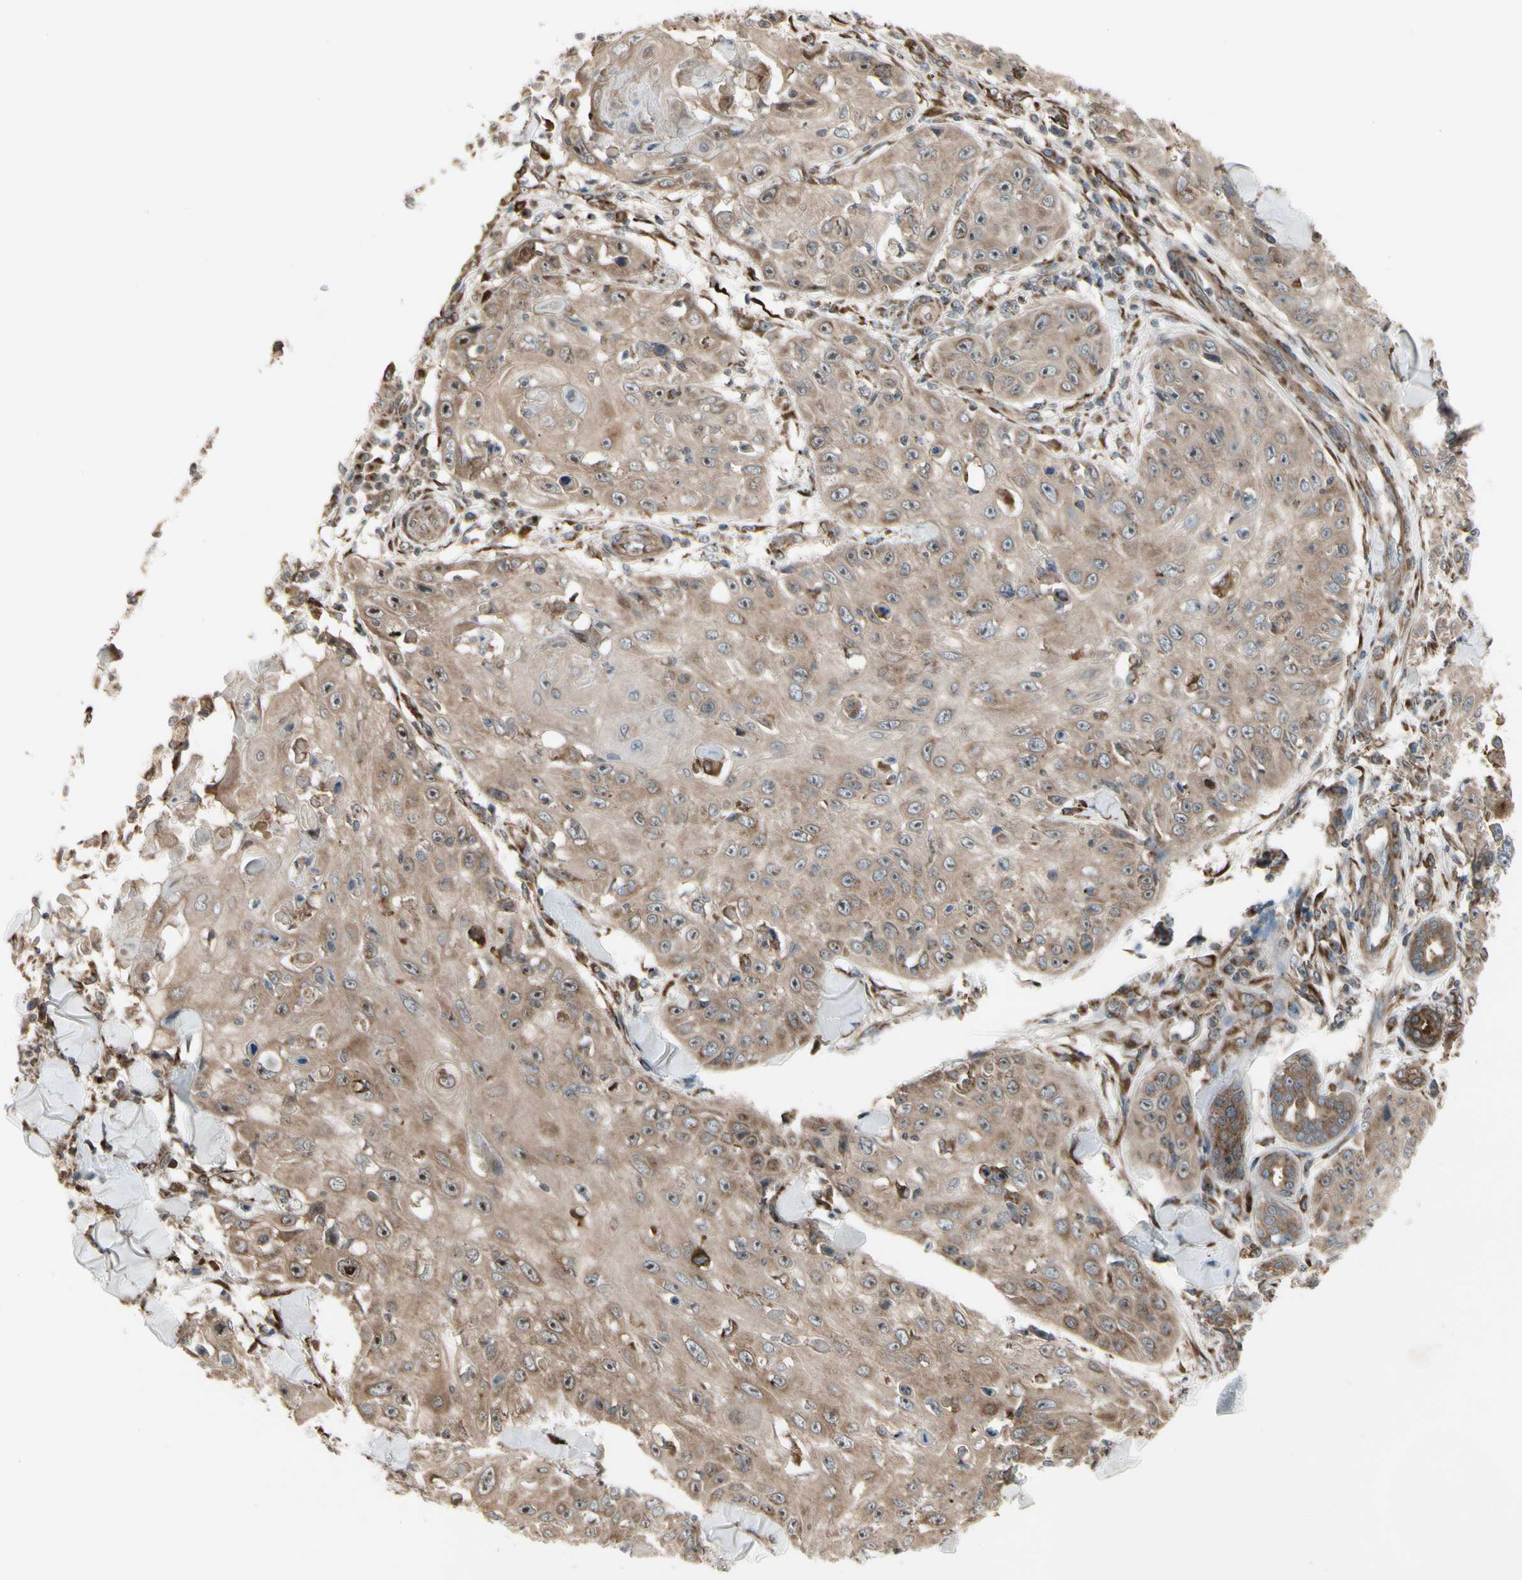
{"staining": {"intensity": "moderate", "quantity": ">75%", "location": "cytoplasmic/membranous,nuclear"}, "tissue": "skin cancer", "cell_type": "Tumor cells", "image_type": "cancer", "snomed": [{"axis": "morphology", "description": "Squamous cell carcinoma, NOS"}, {"axis": "topography", "description": "Skin"}], "caption": "High-power microscopy captured an immunohistochemistry (IHC) photomicrograph of skin squamous cell carcinoma, revealing moderate cytoplasmic/membranous and nuclear positivity in about >75% of tumor cells.", "gene": "SLC39A9", "patient": {"sex": "male", "age": 86}}